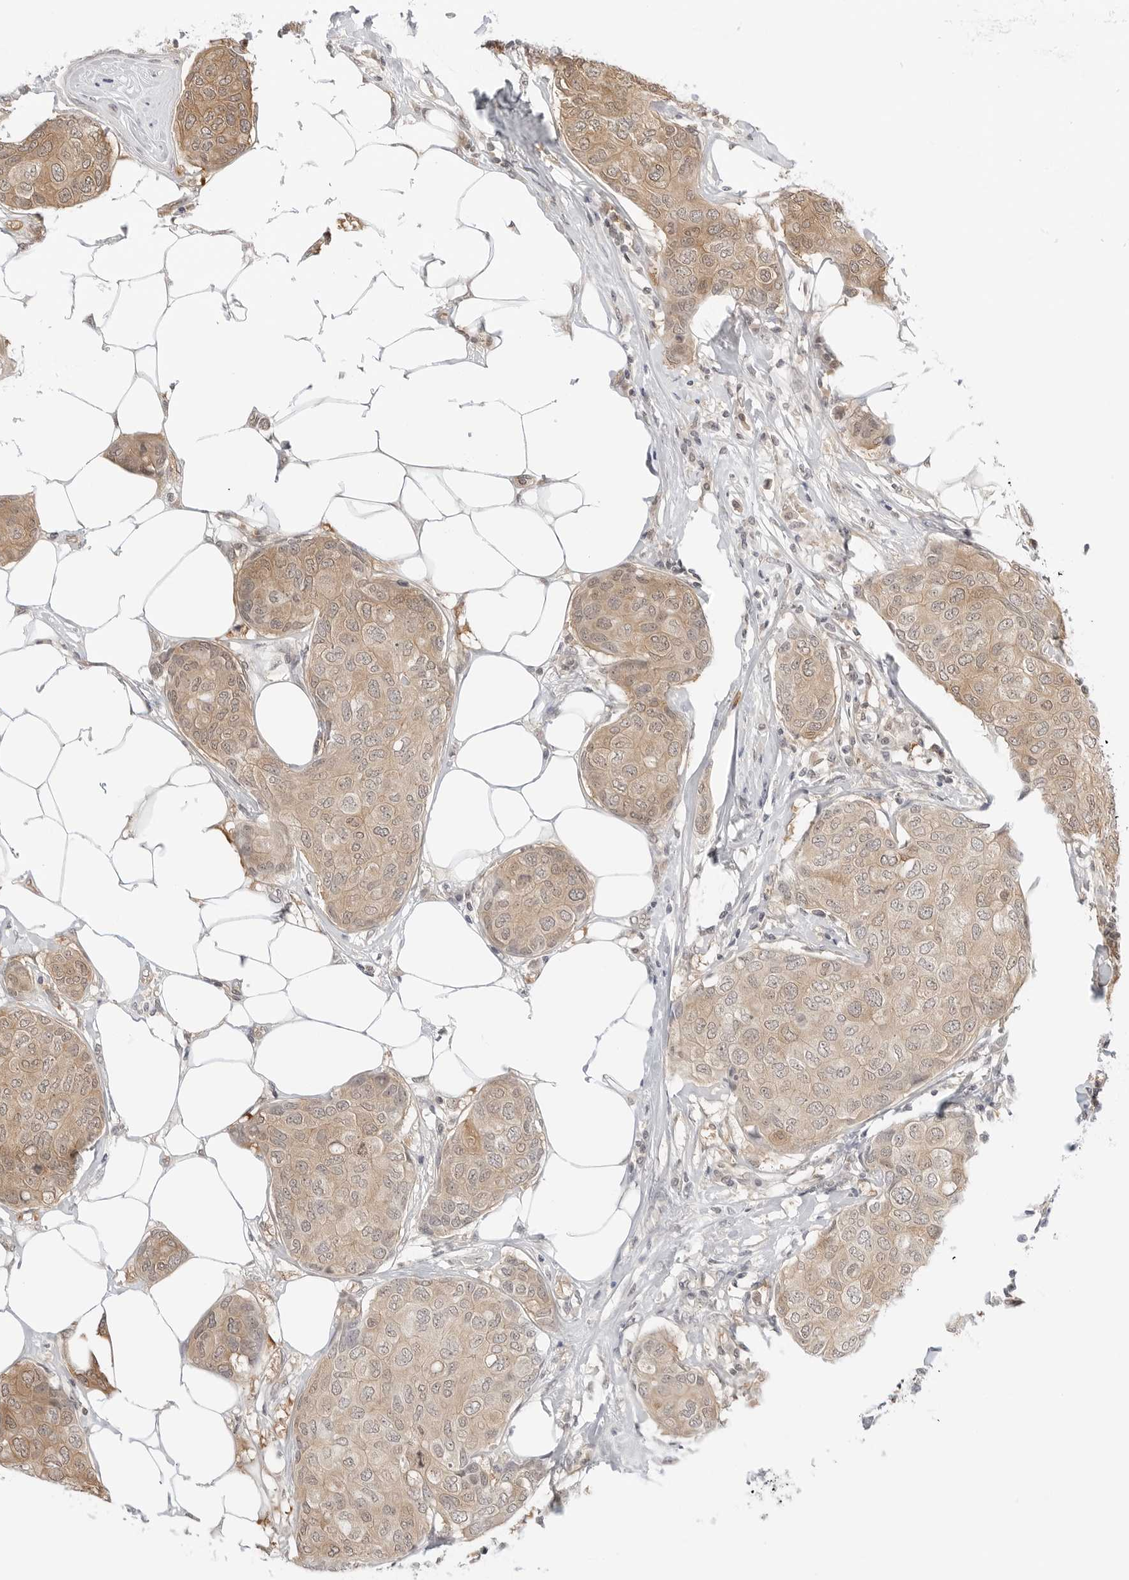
{"staining": {"intensity": "weak", "quantity": ">75%", "location": "cytoplasmic/membranous"}, "tissue": "breast cancer", "cell_type": "Tumor cells", "image_type": "cancer", "snomed": [{"axis": "morphology", "description": "Duct carcinoma"}, {"axis": "topography", "description": "Breast"}], "caption": "A photomicrograph showing weak cytoplasmic/membranous positivity in about >75% of tumor cells in breast intraductal carcinoma, as visualized by brown immunohistochemical staining.", "gene": "NUDC", "patient": {"sex": "female", "age": 80}}